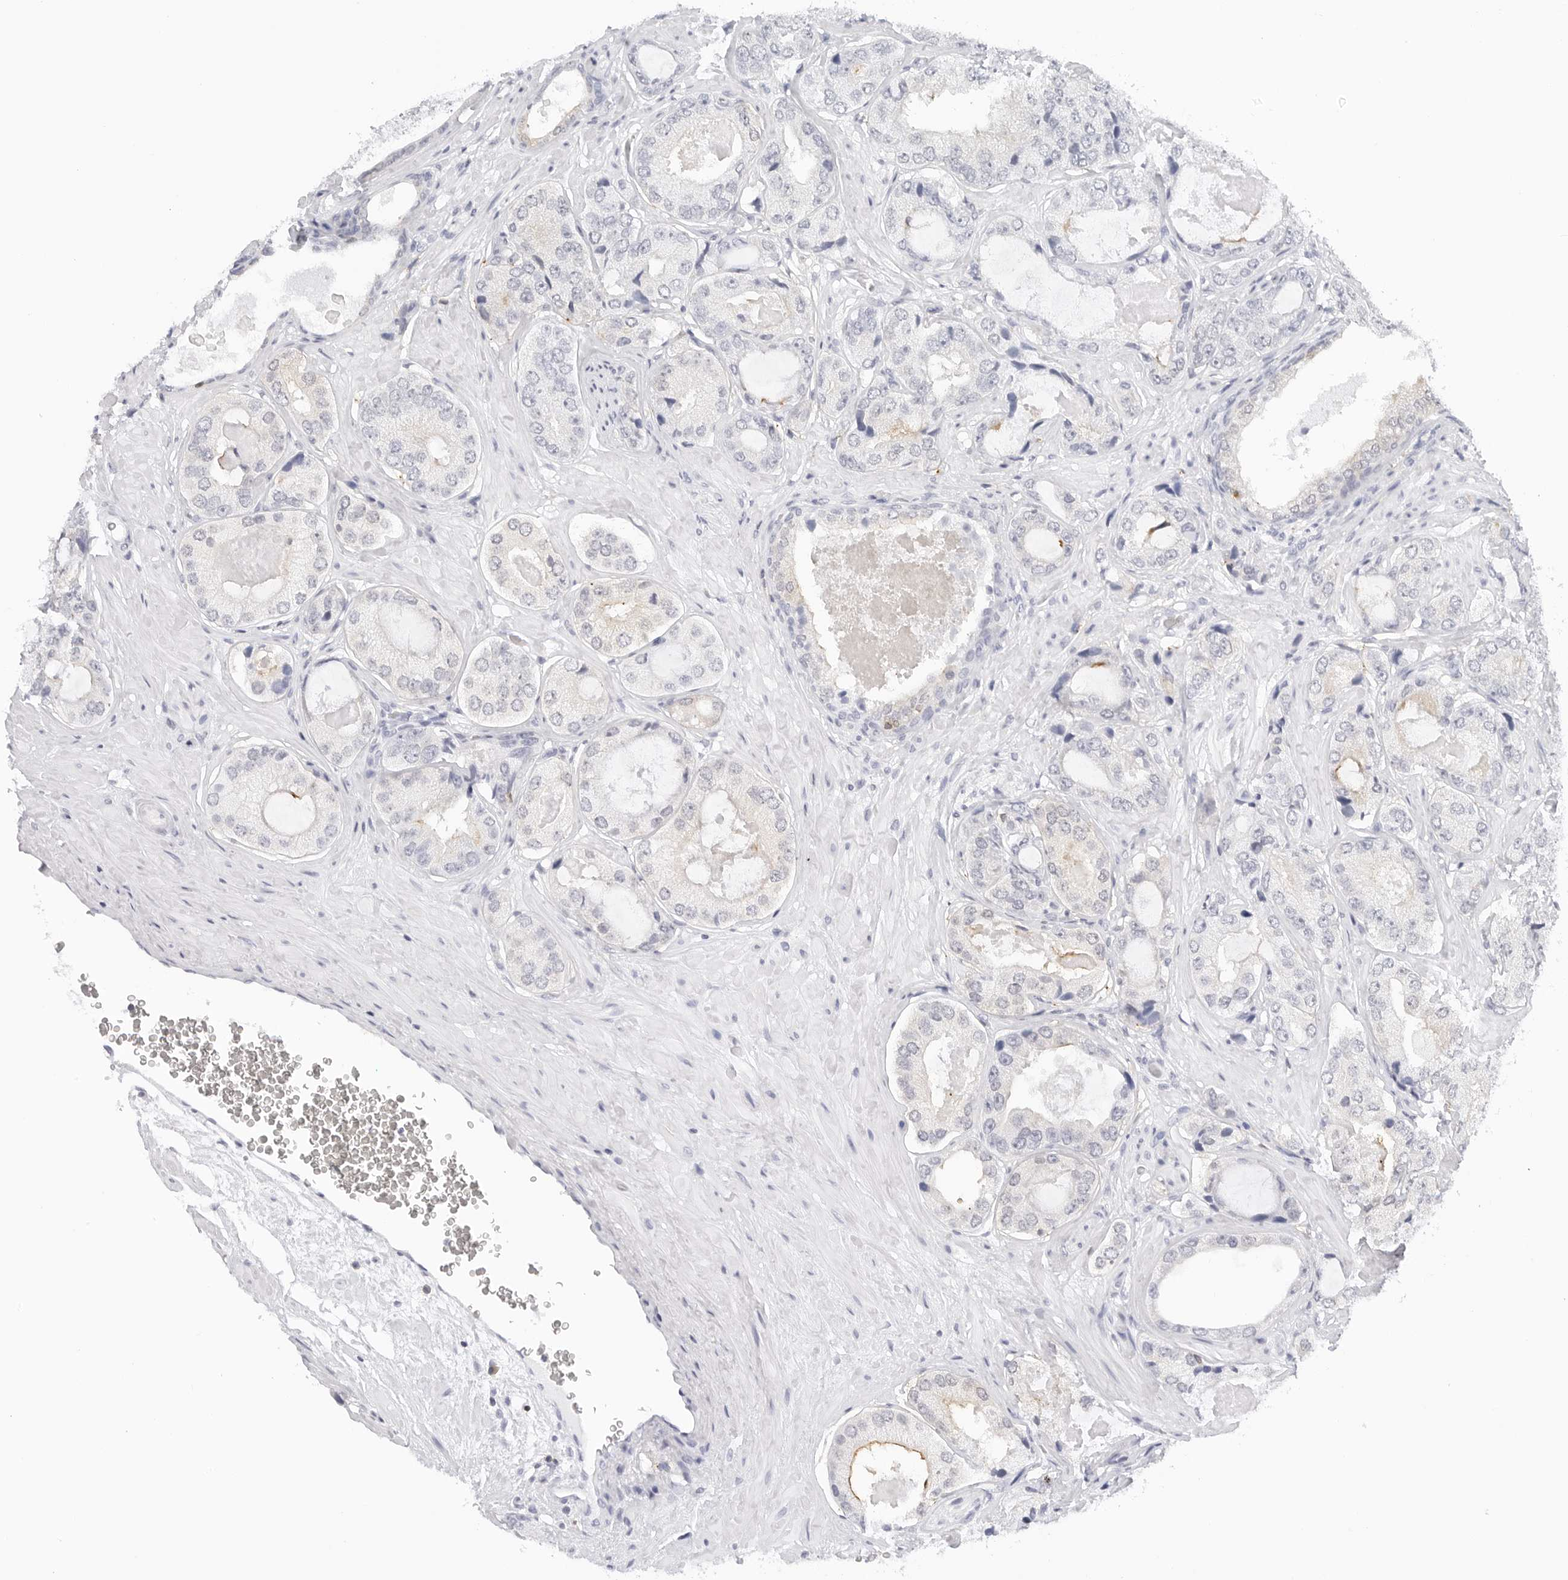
{"staining": {"intensity": "moderate", "quantity": "<25%", "location": "cytoplasmic/membranous"}, "tissue": "prostate cancer", "cell_type": "Tumor cells", "image_type": "cancer", "snomed": [{"axis": "morphology", "description": "Adenocarcinoma, High grade"}, {"axis": "topography", "description": "Prostate"}], "caption": "Adenocarcinoma (high-grade) (prostate) stained with a protein marker reveals moderate staining in tumor cells.", "gene": "SLC9A3R1", "patient": {"sex": "male", "age": 59}}